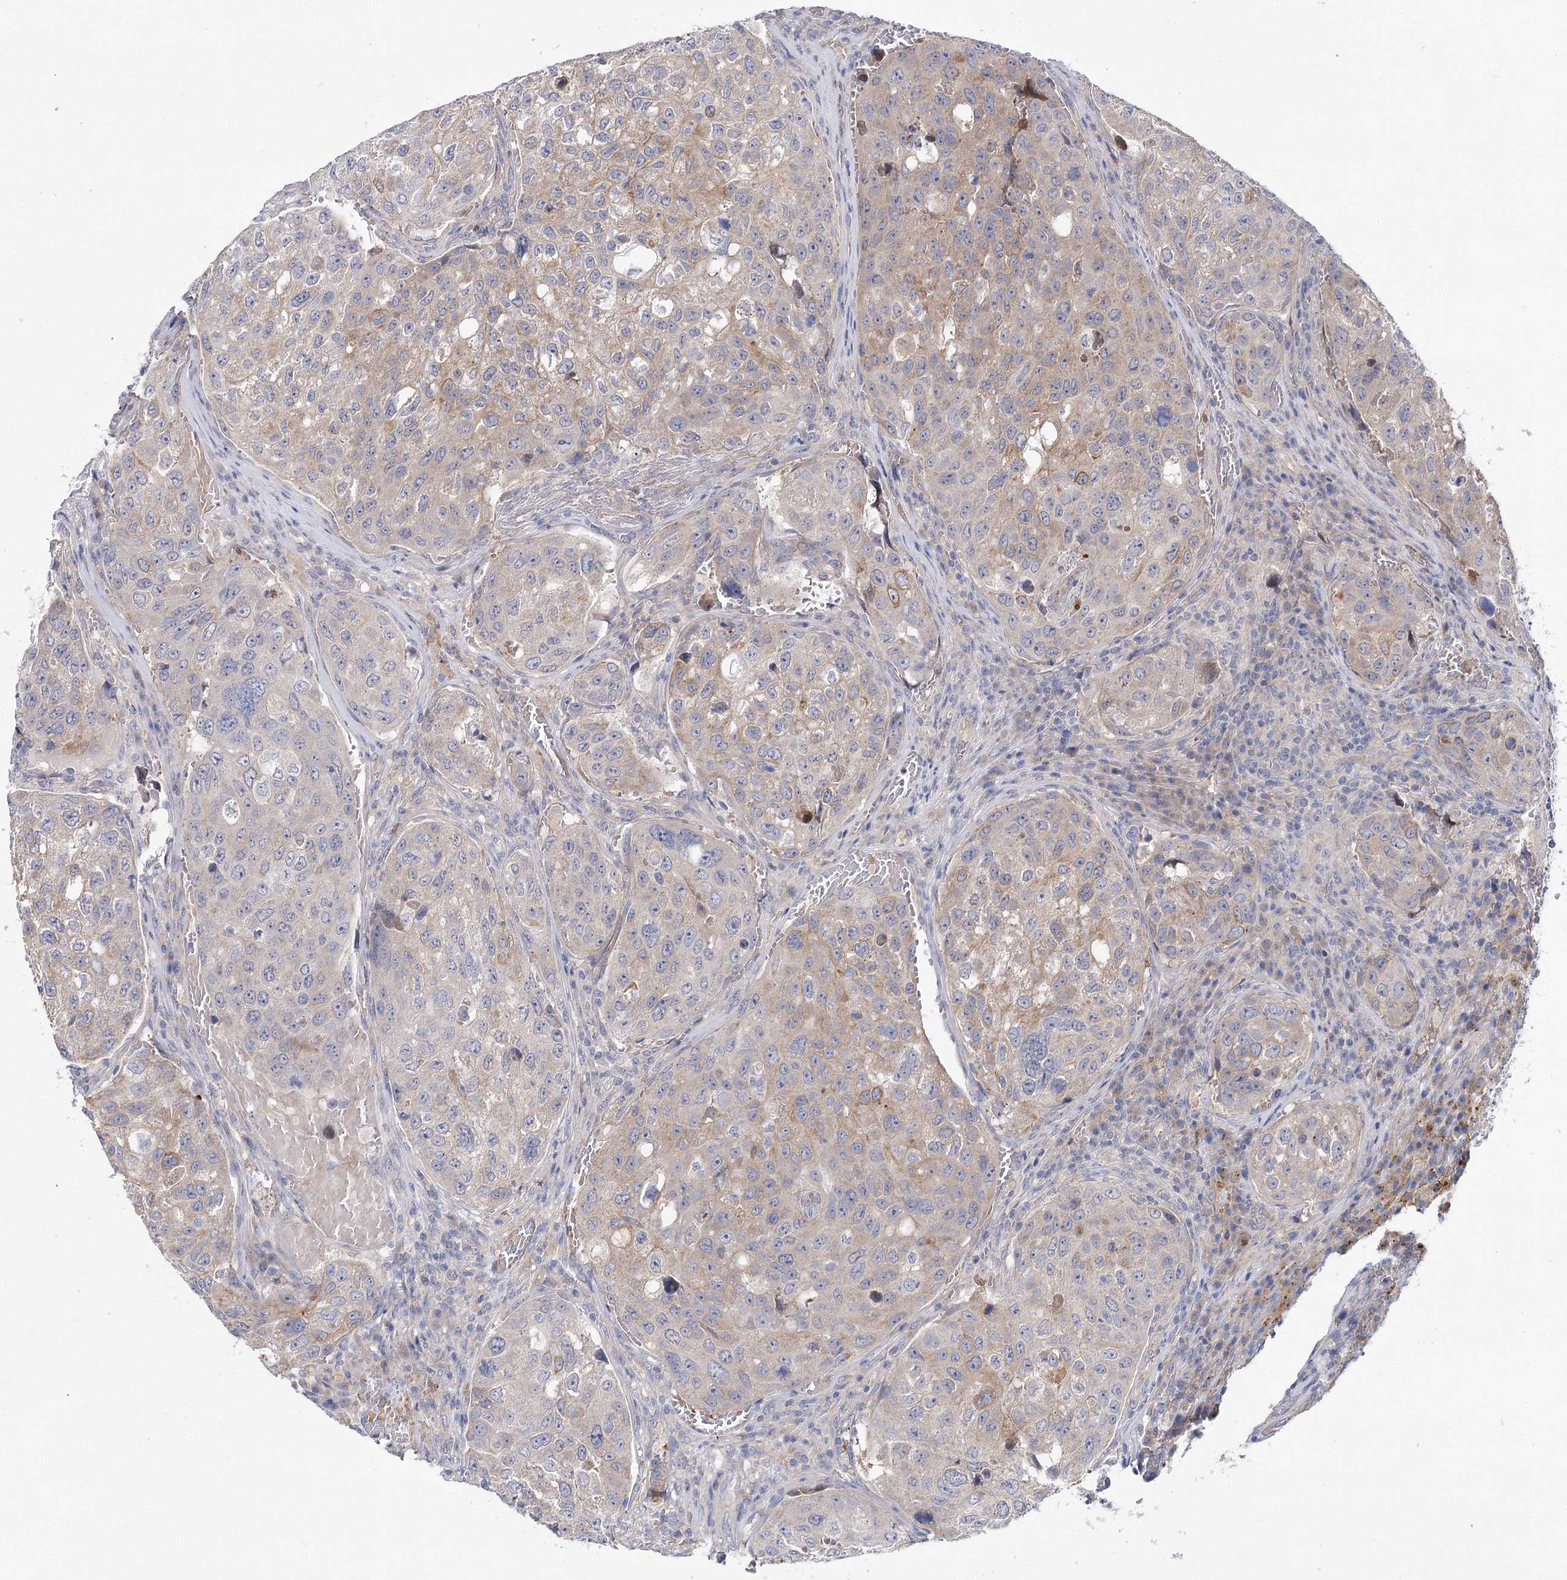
{"staining": {"intensity": "weak", "quantity": "25%-75%", "location": "cytoplasmic/membranous"}, "tissue": "urothelial cancer", "cell_type": "Tumor cells", "image_type": "cancer", "snomed": [{"axis": "morphology", "description": "Urothelial carcinoma, High grade"}, {"axis": "topography", "description": "Lymph node"}, {"axis": "topography", "description": "Urinary bladder"}], "caption": "Weak cytoplasmic/membranous protein expression is present in approximately 25%-75% of tumor cells in urothelial cancer.", "gene": "LRRC14B", "patient": {"sex": "male", "age": 51}}